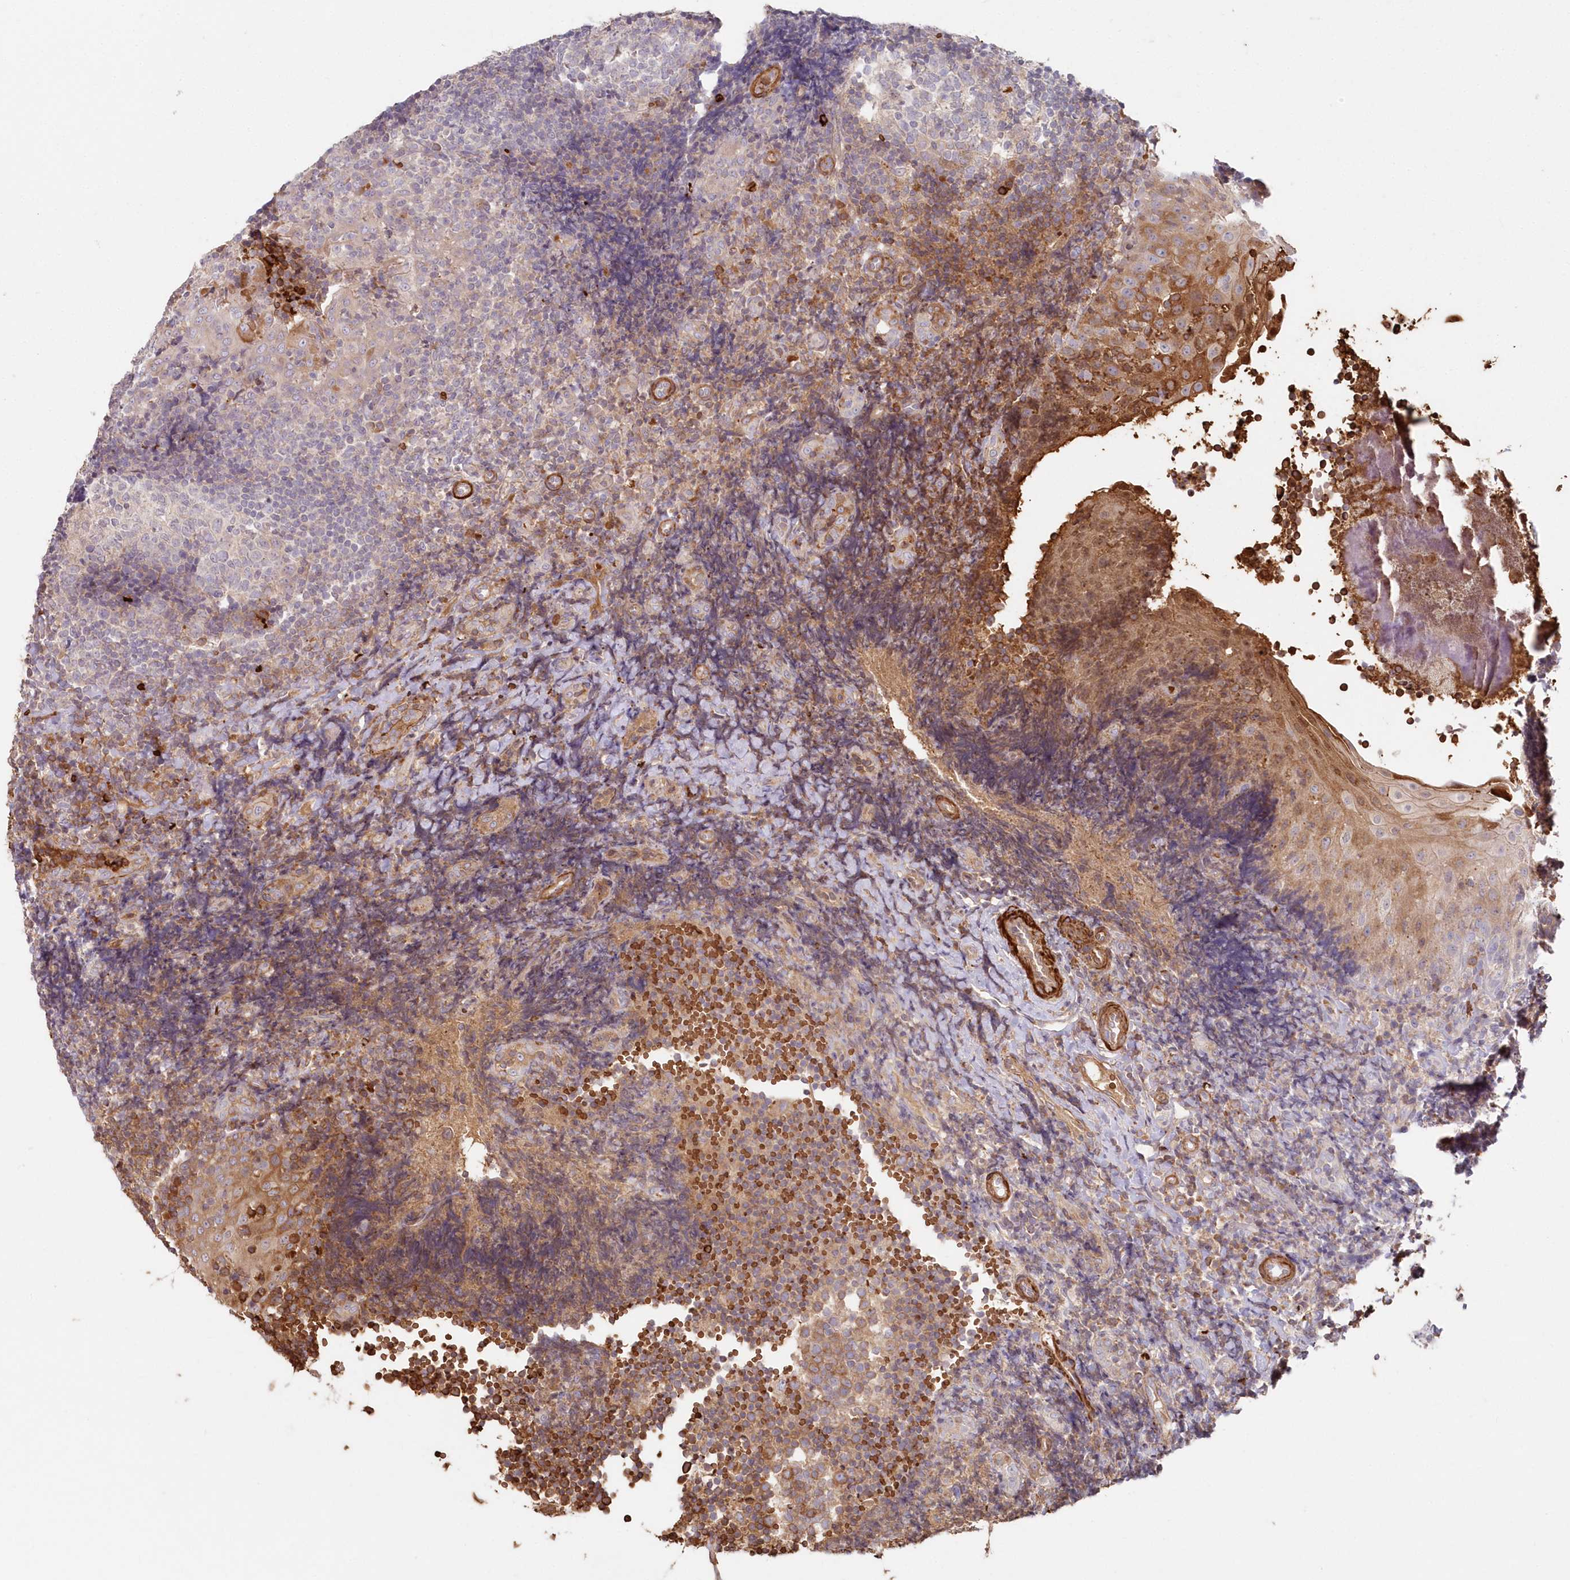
{"staining": {"intensity": "negative", "quantity": "none", "location": "none"}, "tissue": "tonsil", "cell_type": "Germinal center cells", "image_type": "normal", "snomed": [{"axis": "morphology", "description": "Normal tissue, NOS"}, {"axis": "topography", "description": "Tonsil"}], "caption": "The image reveals no significant staining in germinal center cells of tonsil.", "gene": "SERINC1", "patient": {"sex": "female", "age": 40}}